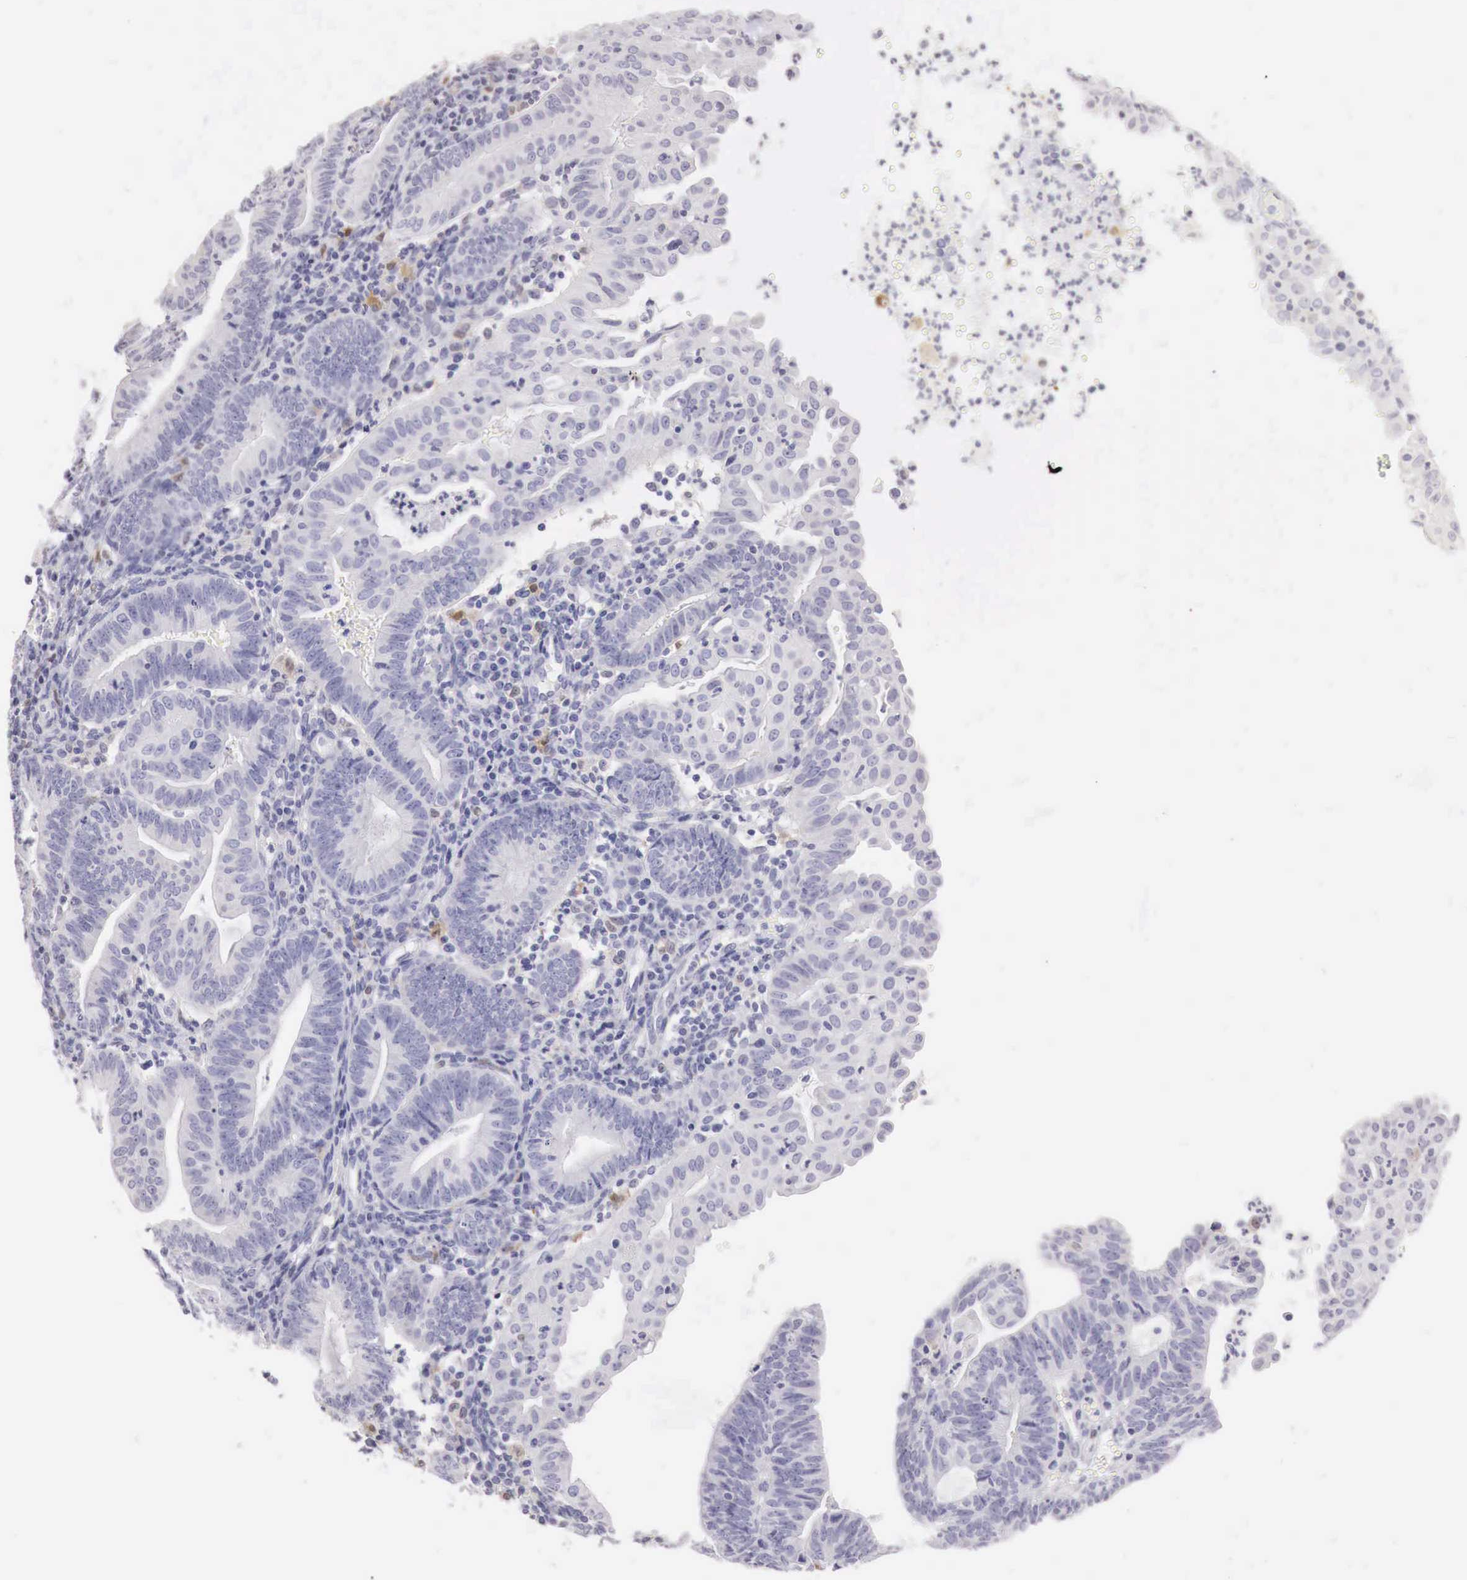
{"staining": {"intensity": "negative", "quantity": "none", "location": "none"}, "tissue": "endometrial cancer", "cell_type": "Tumor cells", "image_type": "cancer", "snomed": [{"axis": "morphology", "description": "Adenocarcinoma, NOS"}, {"axis": "topography", "description": "Endometrium"}], "caption": "The micrograph reveals no staining of tumor cells in endometrial adenocarcinoma.", "gene": "RENBP", "patient": {"sex": "female", "age": 60}}